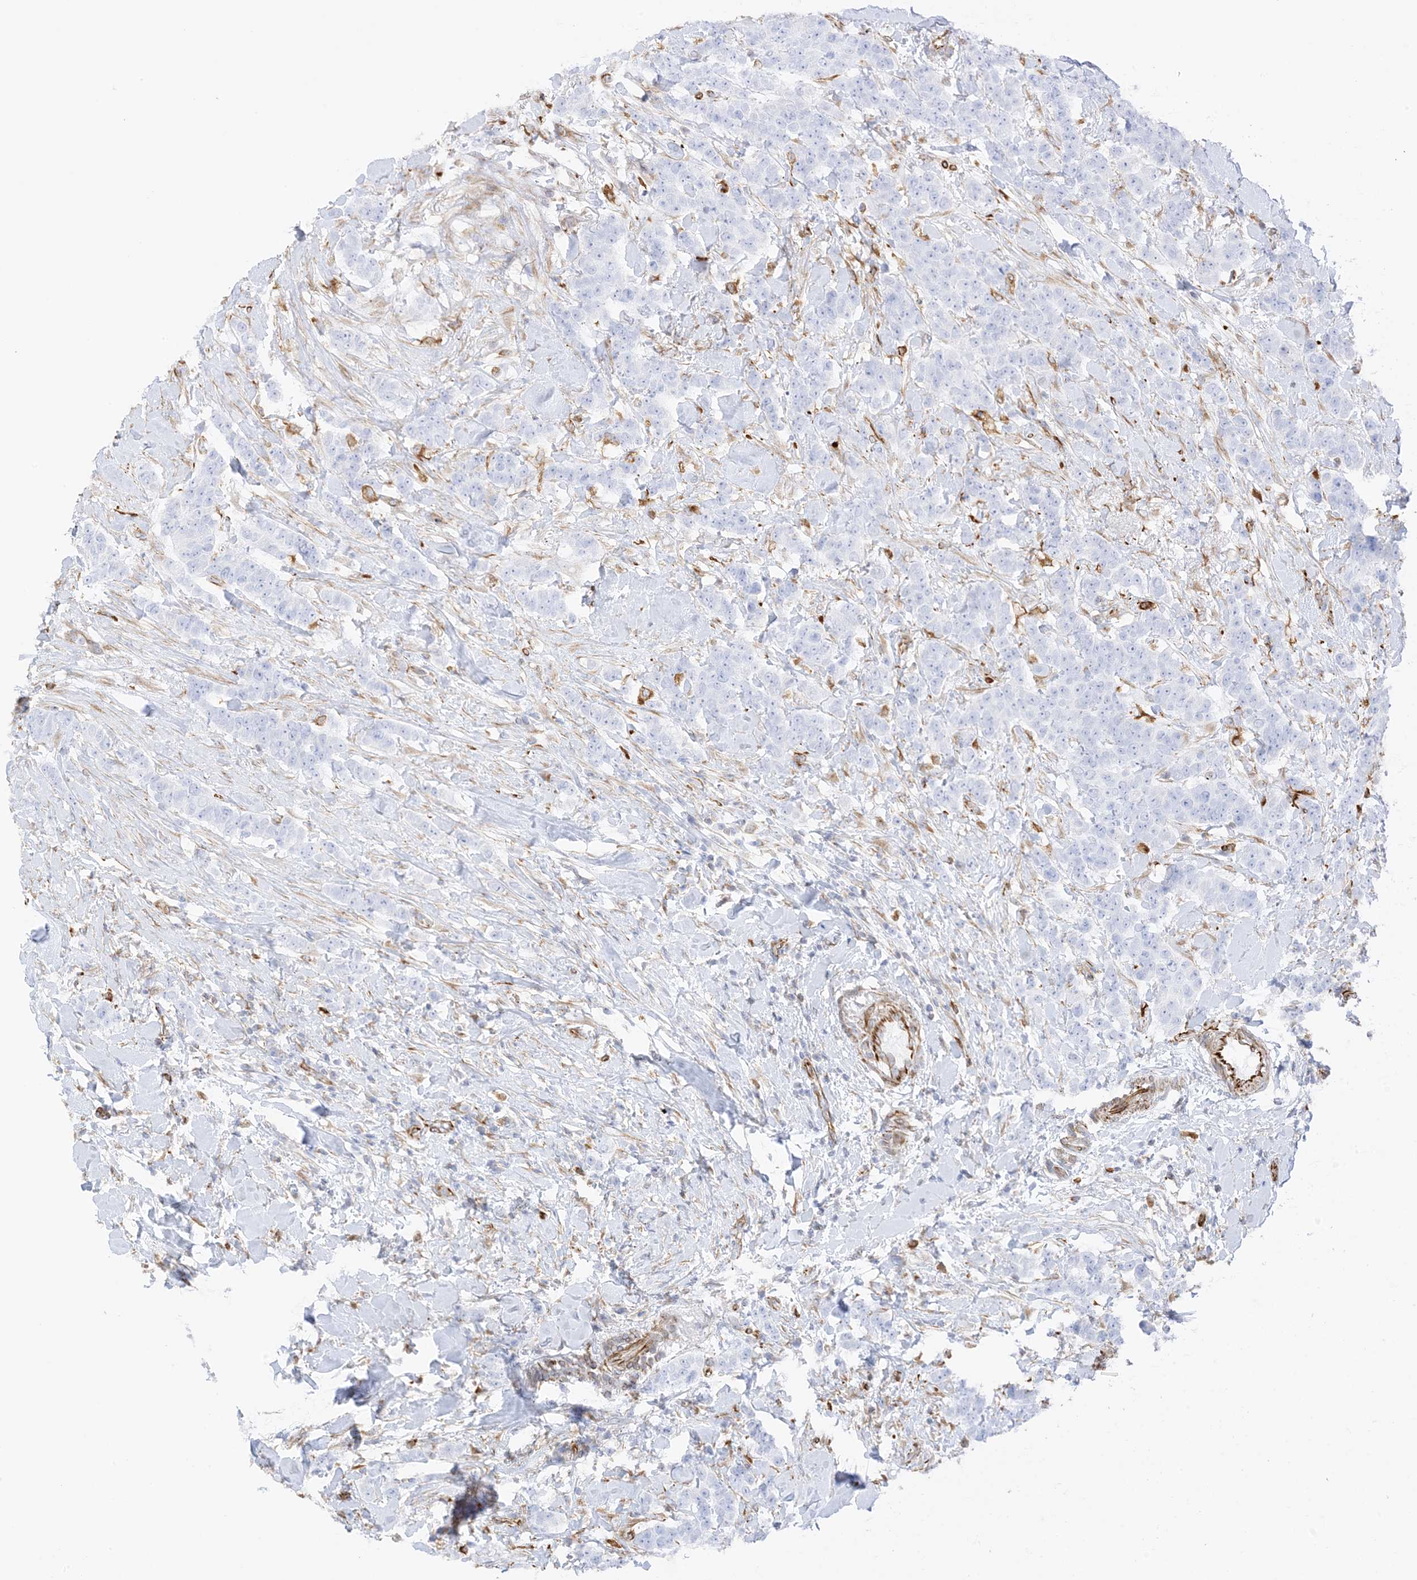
{"staining": {"intensity": "negative", "quantity": "none", "location": "none"}, "tissue": "breast cancer", "cell_type": "Tumor cells", "image_type": "cancer", "snomed": [{"axis": "morphology", "description": "Duct carcinoma"}, {"axis": "topography", "description": "Breast"}], "caption": "Micrograph shows no significant protein expression in tumor cells of infiltrating ductal carcinoma (breast). The staining was performed using DAB (3,3'-diaminobenzidine) to visualize the protein expression in brown, while the nuclei were stained in blue with hematoxylin (Magnification: 20x).", "gene": "PID1", "patient": {"sex": "female", "age": 40}}